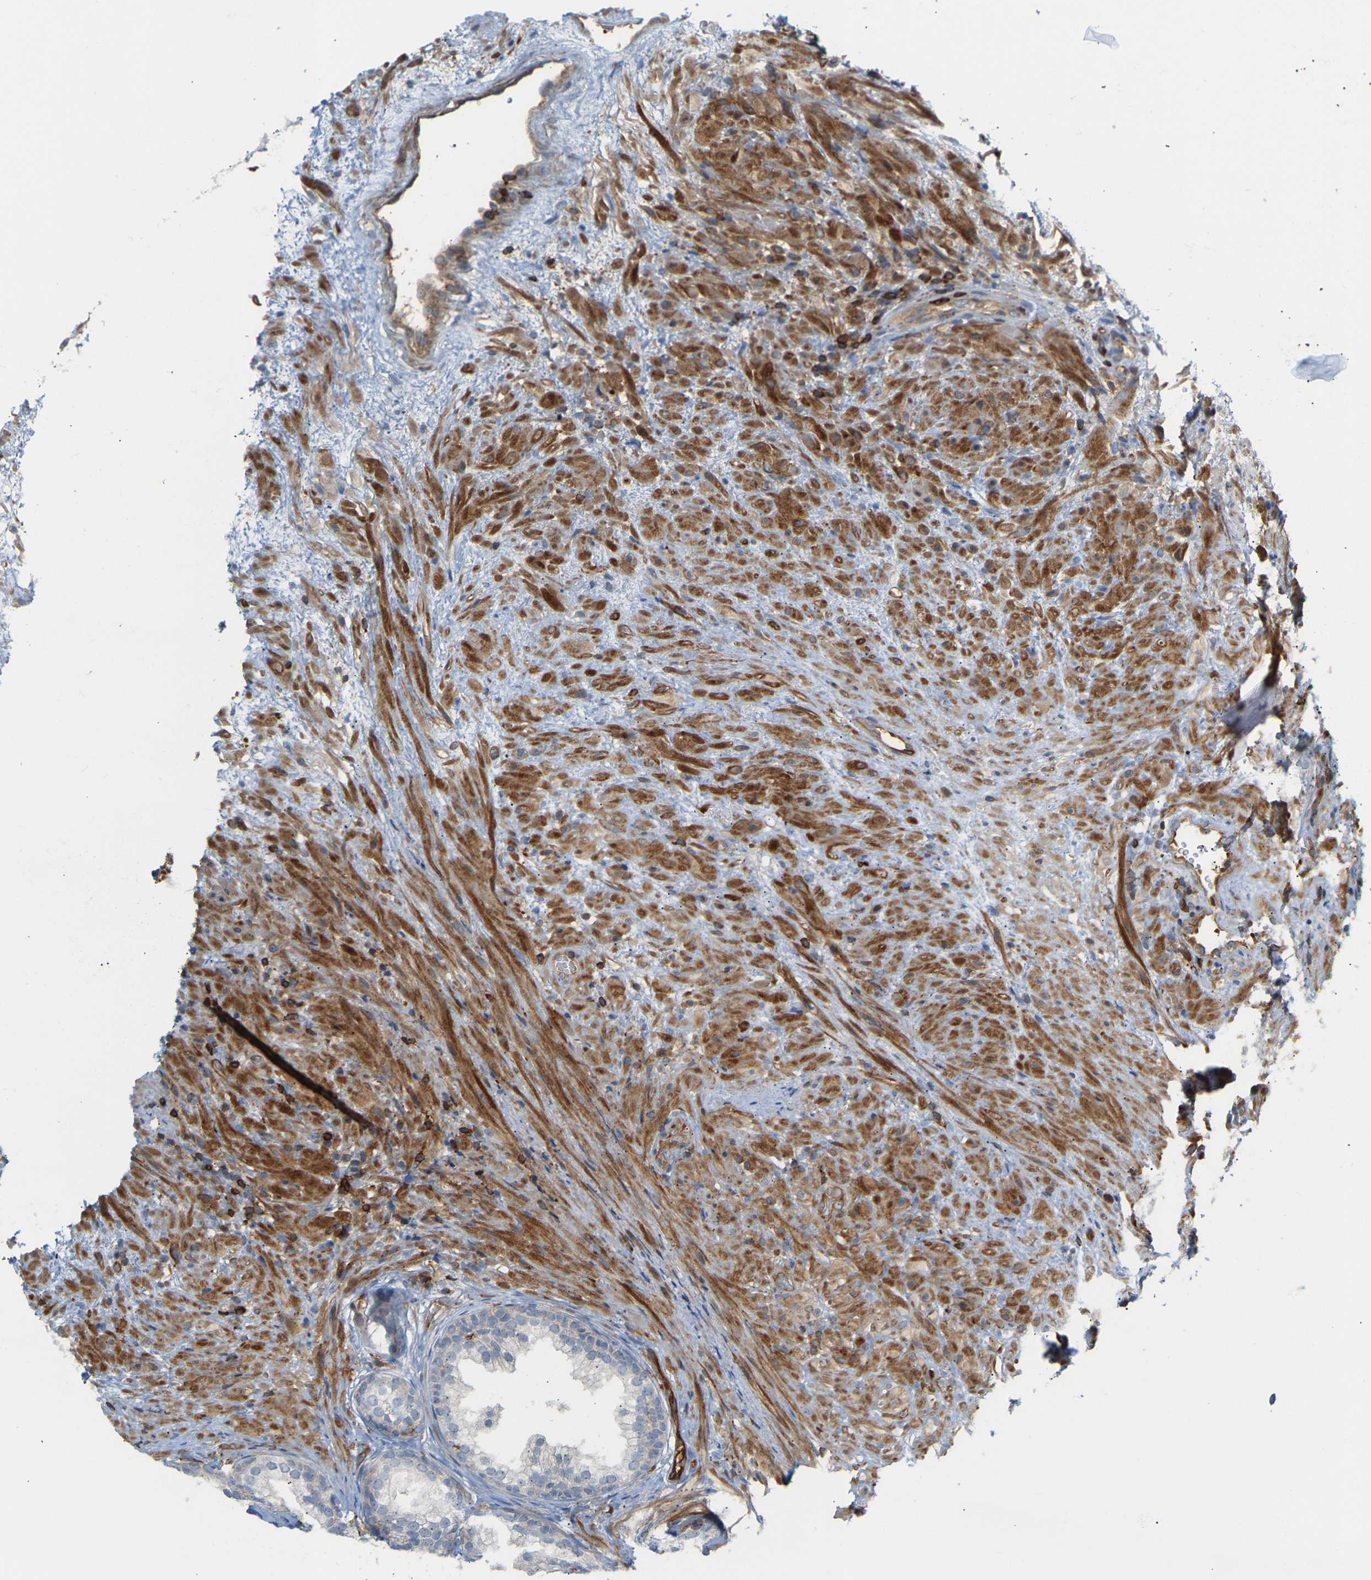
{"staining": {"intensity": "weak", "quantity": "<25%", "location": "cytoplasmic/membranous"}, "tissue": "prostate", "cell_type": "Glandular cells", "image_type": "normal", "snomed": [{"axis": "morphology", "description": "Normal tissue, NOS"}, {"axis": "topography", "description": "Prostate"}], "caption": "Glandular cells show no significant protein staining in normal prostate. (DAB immunohistochemistry visualized using brightfield microscopy, high magnification).", "gene": "PLCG2", "patient": {"sex": "male", "age": 76}}